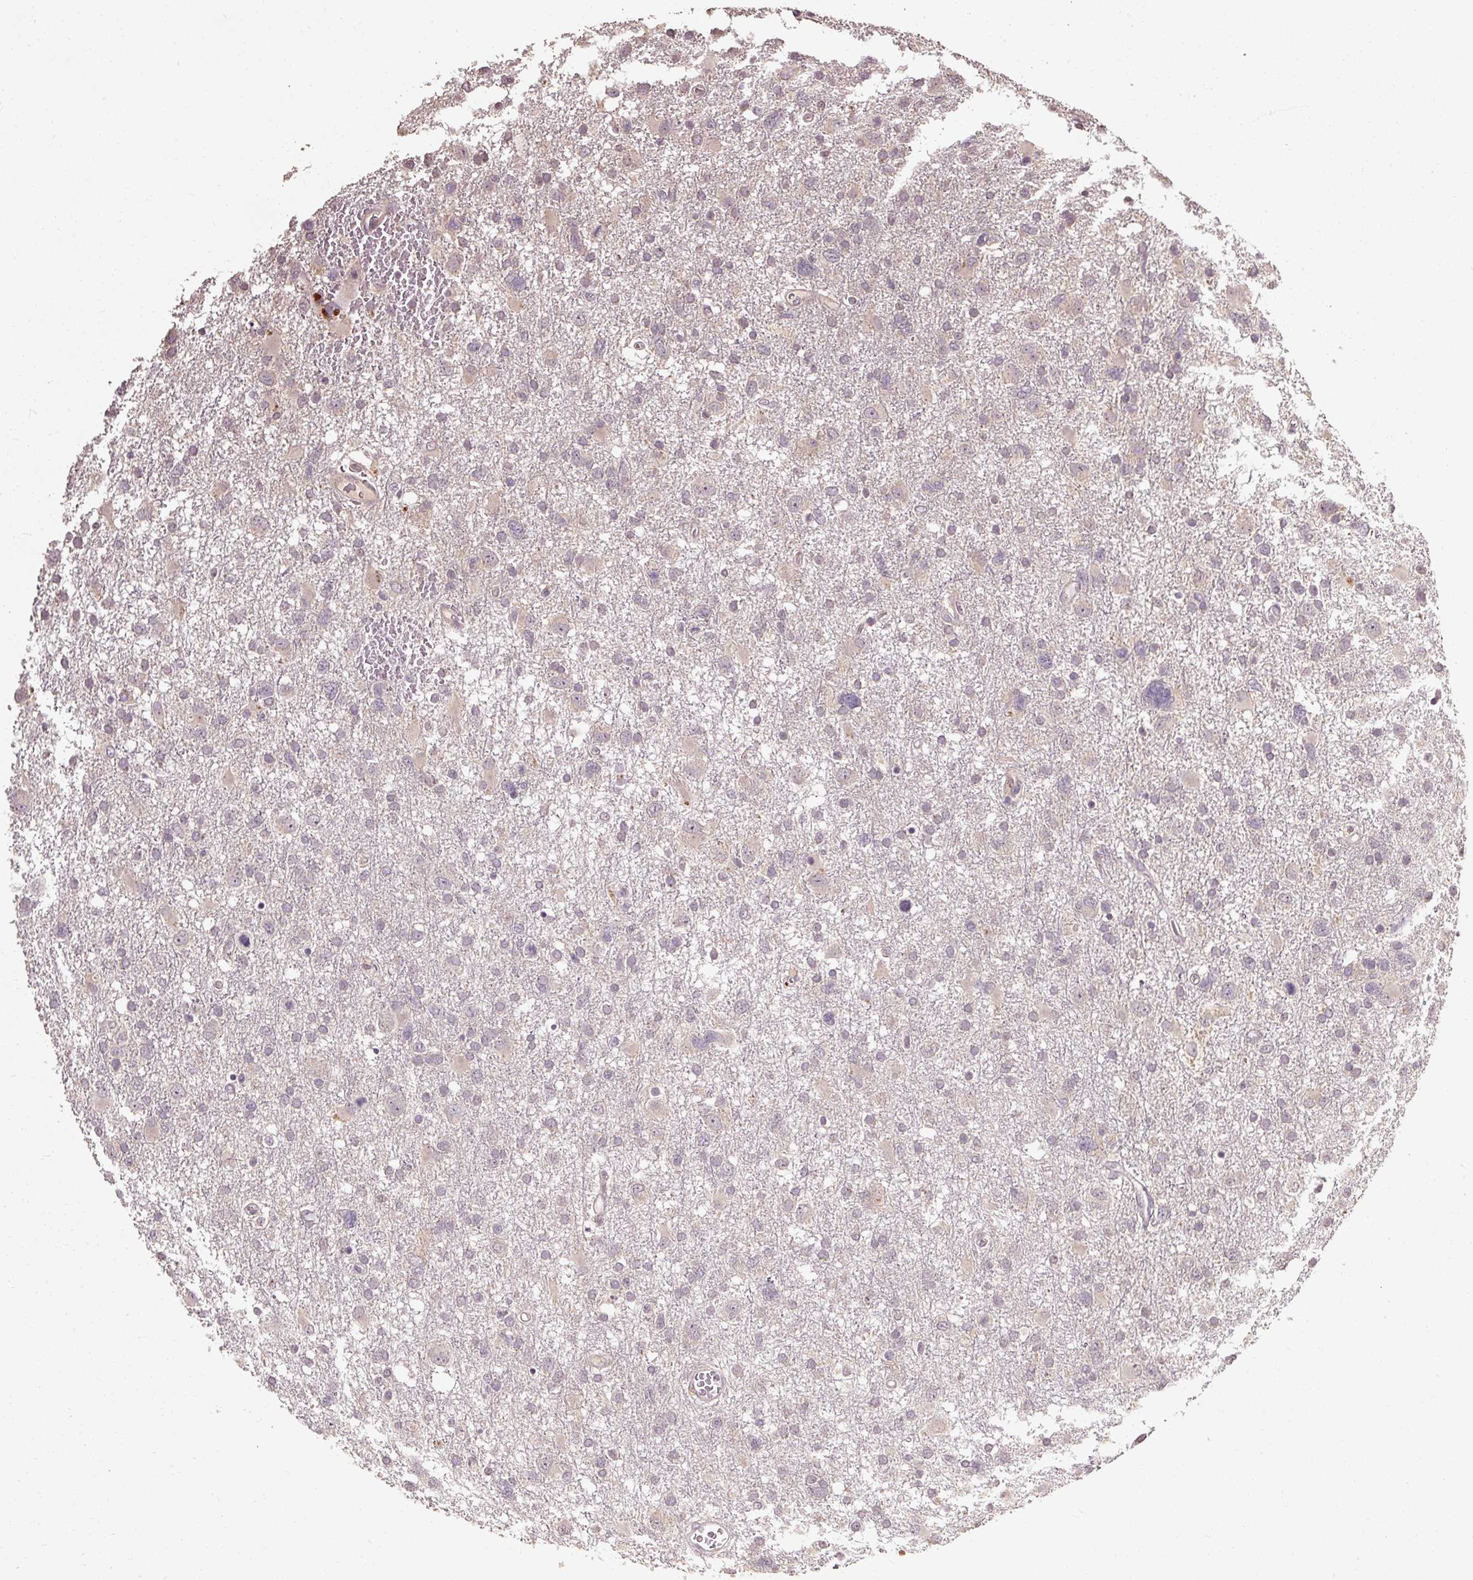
{"staining": {"intensity": "negative", "quantity": "none", "location": "none"}, "tissue": "glioma", "cell_type": "Tumor cells", "image_type": "cancer", "snomed": [{"axis": "morphology", "description": "Glioma, malignant, High grade"}, {"axis": "topography", "description": "Brain"}], "caption": "A photomicrograph of human glioma is negative for staining in tumor cells. (Brightfield microscopy of DAB (3,3'-diaminobenzidine) immunohistochemistry (IHC) at high magnification).", "gene": "CFAP65", "patient": {"sex": "male", "age": 61}}